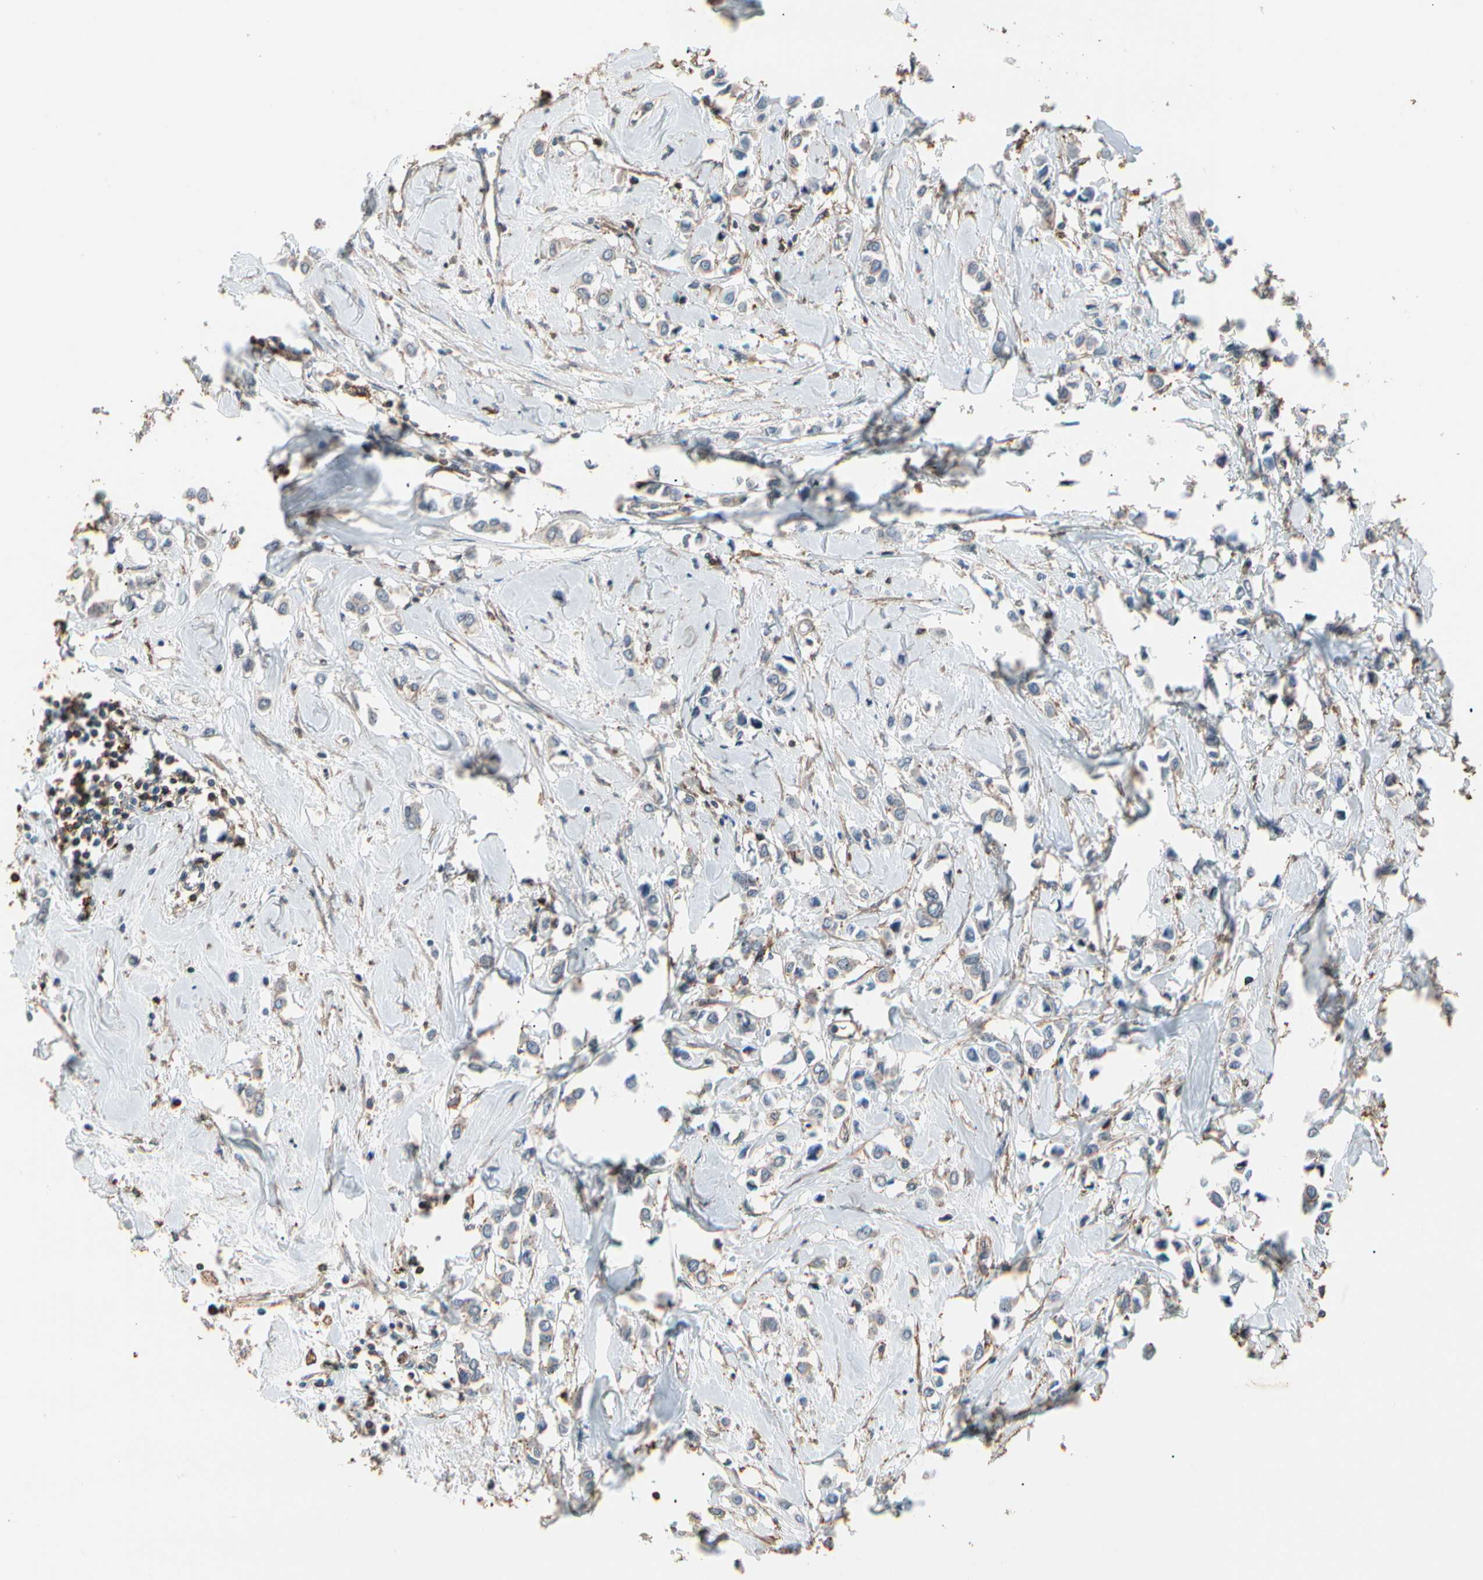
{"staining": {"intensity": "weak", "quantity": "25%-75%", "location": "cytoplasmic/membranous"}, "tissue": "breast cancer", "cell_type": "Tumor cells", "image_type": "cancer", "snomed": [{"axis": "morphology", "description": "Lobular carcinoma"}, {"axis": "topography", "description": "Breast"}], "caption": "Immunohistochemistry (DAB (3,3'-diaminobenzidine)) staining of human breast cancer (lobular carcinoma) exhibits weak cytoplasmic/membranous protein staining in about 25%-75% of tumor cells.", "gene": "MAPK13", "patient": {"sex": "female", "age": 51}}